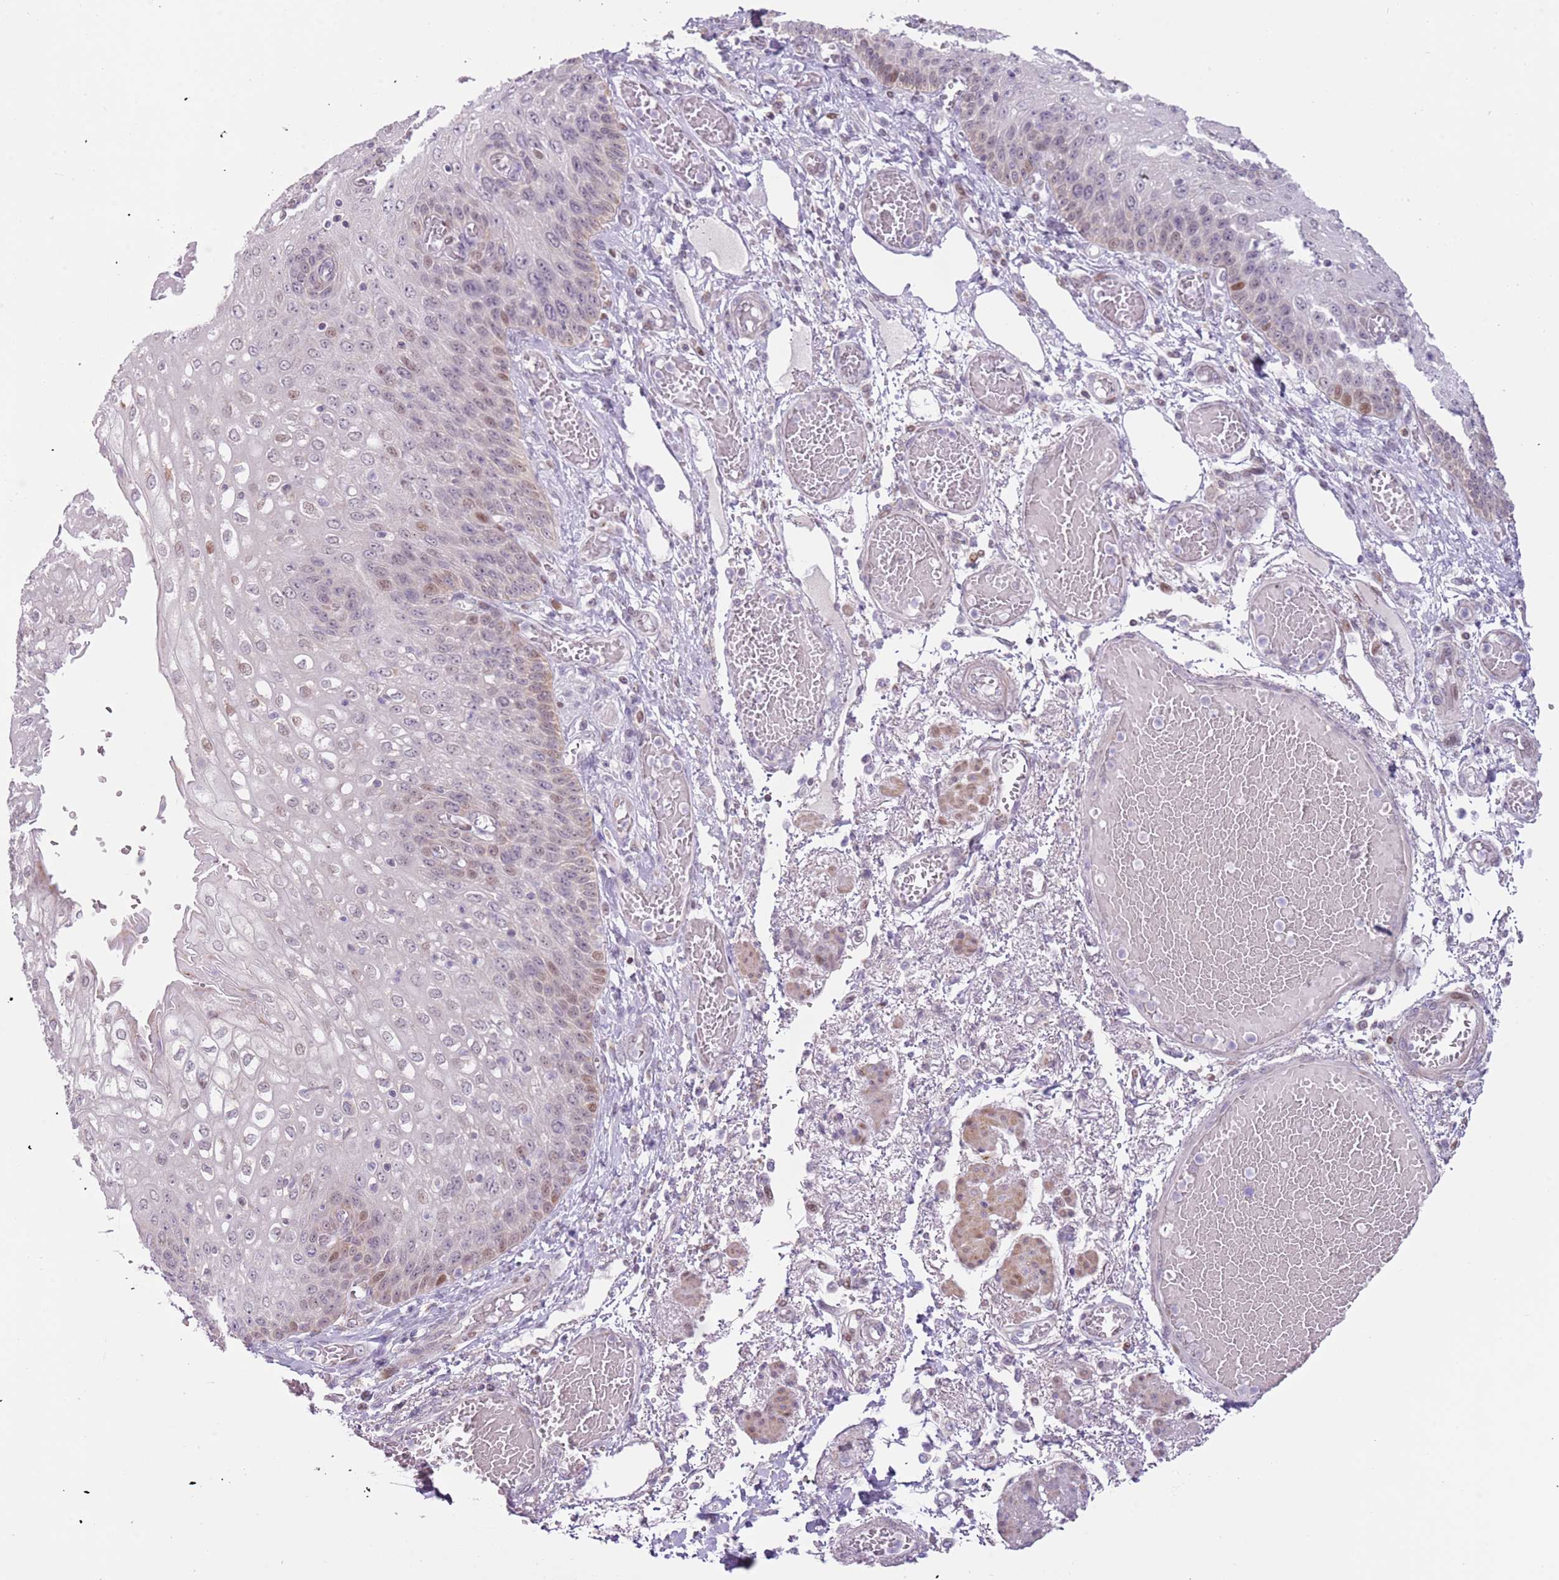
{"staining": {"intensity": "moderate", "quantity": "<25%", "location": "nuclear"}, "tissue": "esophagus", "cell_type": "Squamous epithelial cells", "image_type": "normal", "snomed": [{"axis": "morphology", "description": "Normal tissue, NOS"}, {"axis": "topography", "description": "Esophagus"}], "caption": "A brown stain labels moderate nuclear expression of a protein in squamous epithelial cells of normal esophagus.", "gene": "MLLT11", "patient": {"sex": "male", "age": 81}}